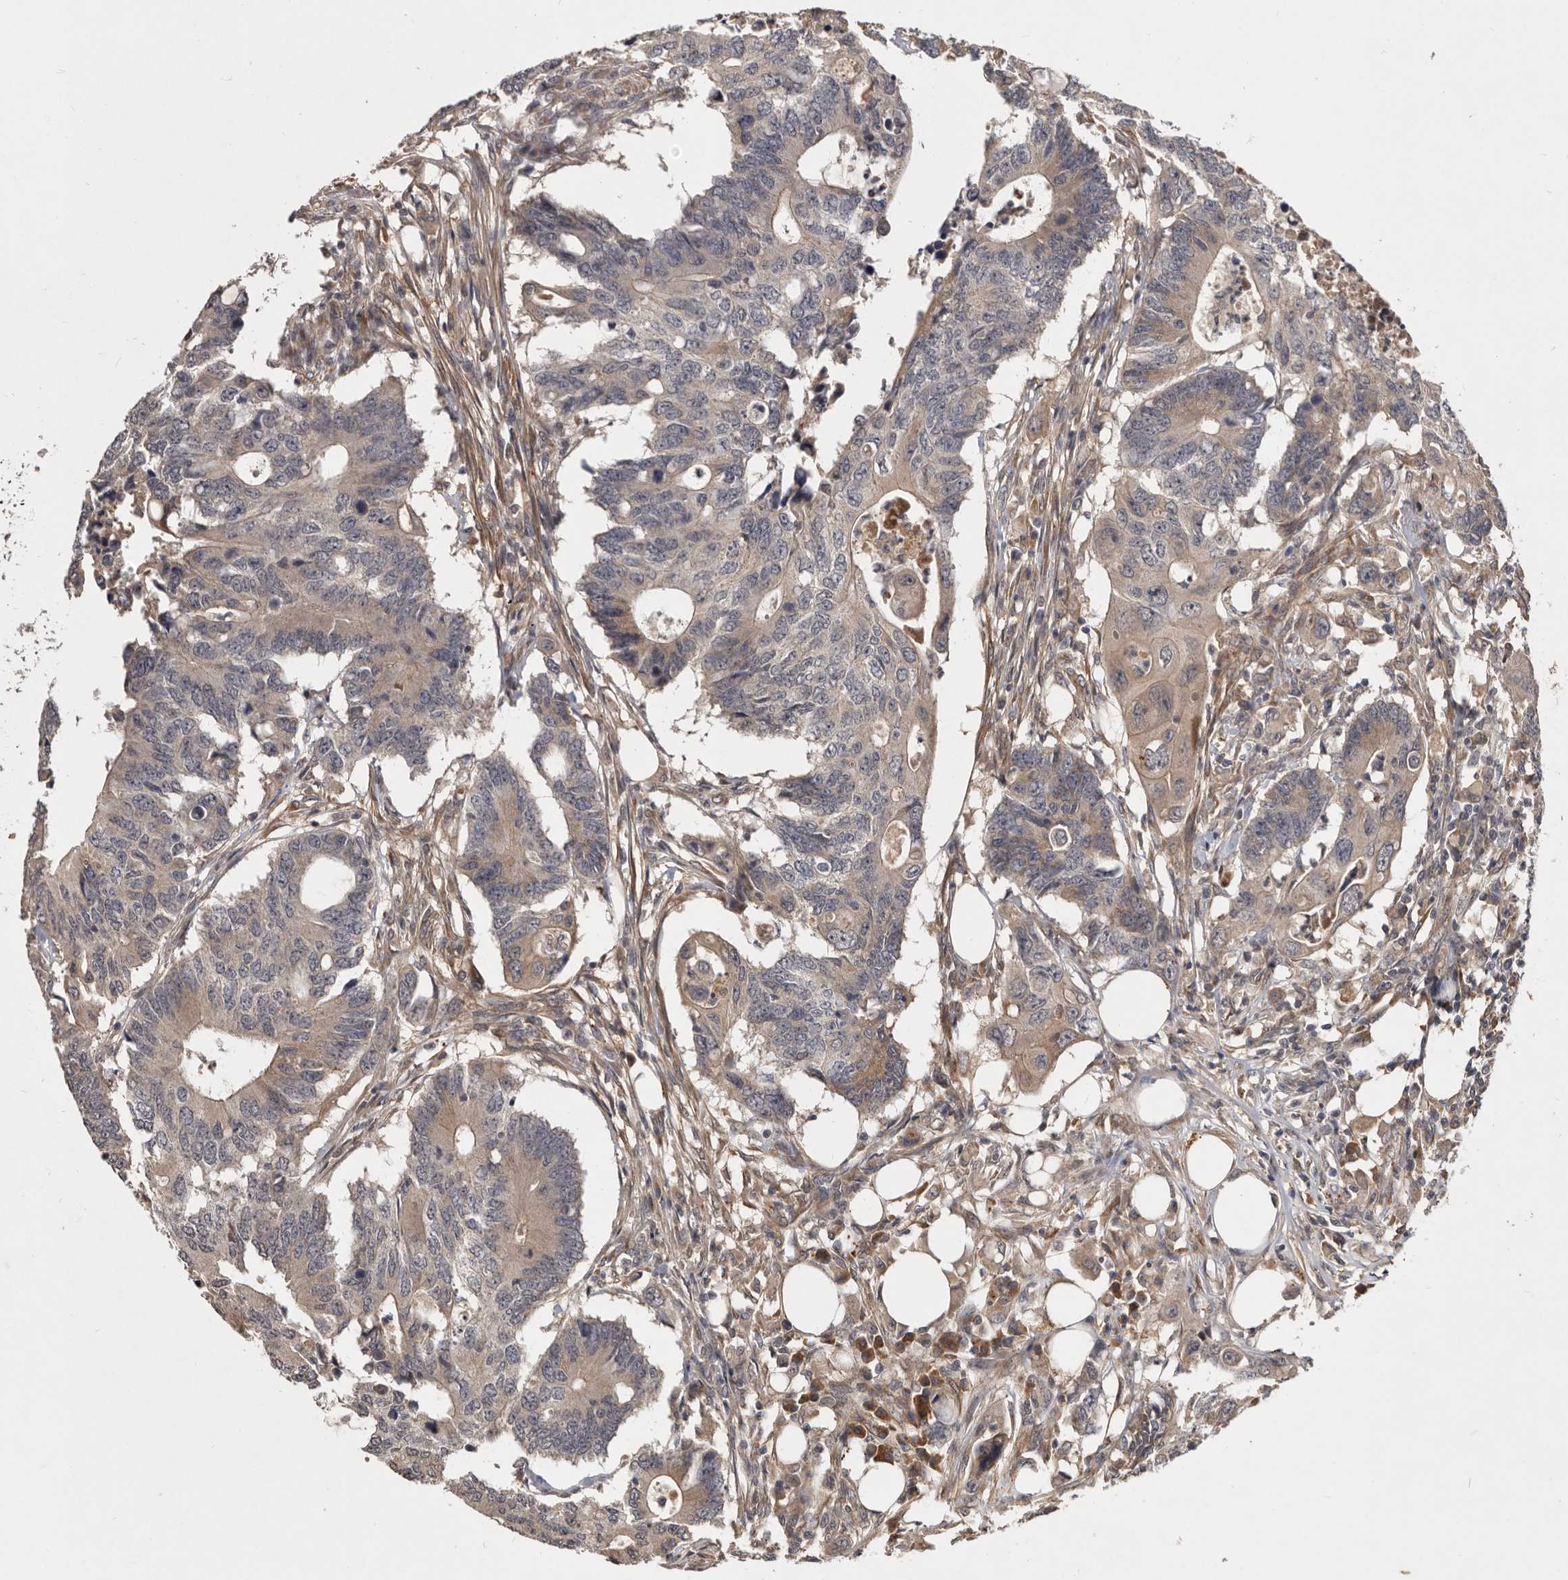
{"staining": {"intensity": "weak", "quantity": "25%-75%", "location": "cytoplasmic/membranous"}, "tissue": "colorectal cancer", "cell_type": "Tumor cells", "image_type": "cancer", "snomed": [{"axis": "morphology", "description": "Adenocarcinoma, NOS"}, {"axis": "topography", "description": "Colon"}], "caption": "This is a micrograph of IHC staining of colorectal cancer (adenocarcinoma), which shows weak staining in the cytoplasmic/membranous of tumor cells.", "gene": "DNAJC28", "patient": {"sex": "male", "age": 71}}